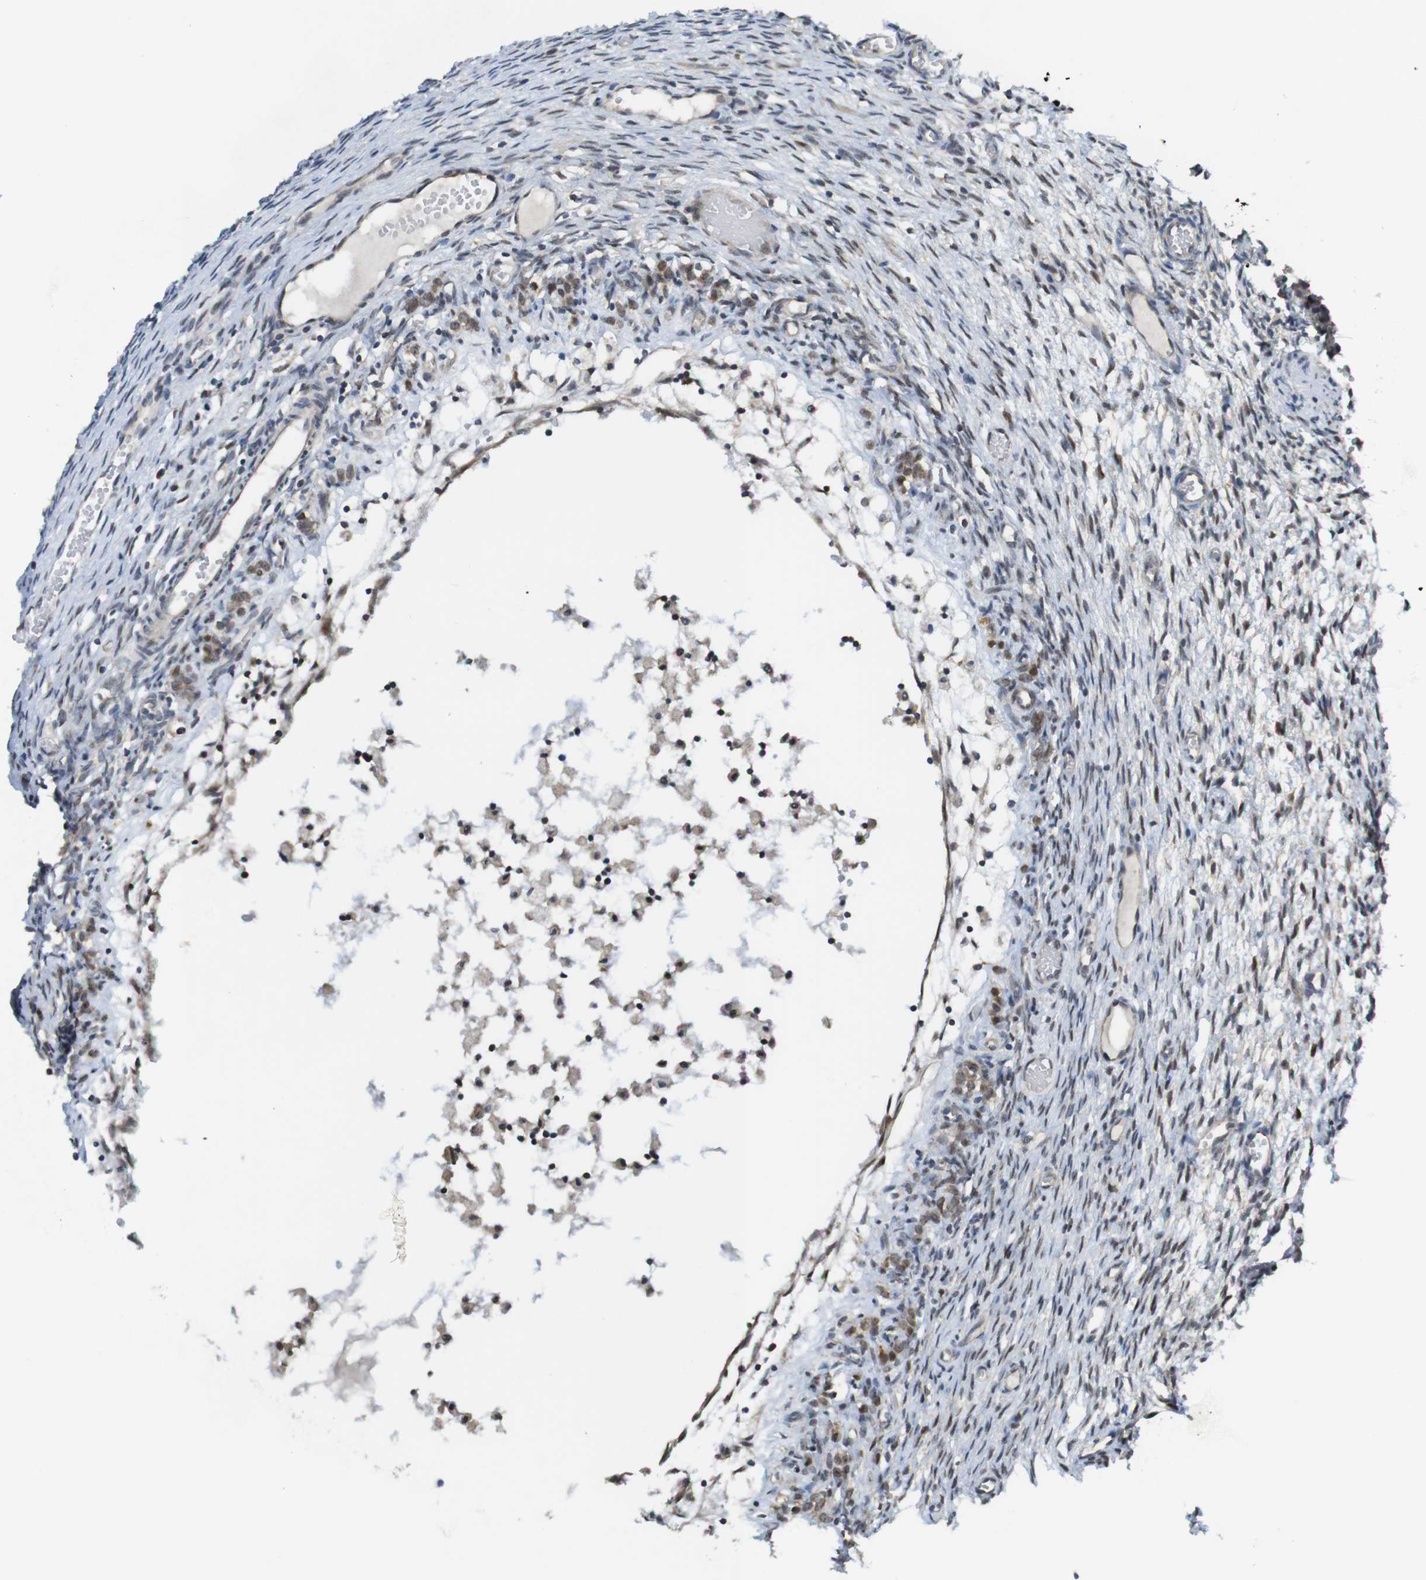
{"staining": {"intensity": "weak", "quantity": "<25%", "location": "cytoplasmic/membranous,nuclear"}, "tissue": "ovary", "cell_type": "Ovarian stroma cells", "image_type": "normal", "snomed": [{"axis": "morphology", "description": "Normal tissue, NOS"}, {"axis": "topography", "description": "Ovary"}], "caption": "High power microscopy image of an immunohistochemistry photomicrograph of unremarkable ovary, revealing no significant staining in ovarian stroma cells. (Immunohistochemistry (ihc), brightfield microscopy, high magnification).", "gene": "RCC1", "patient": {"sex": "female", "age": 35}}